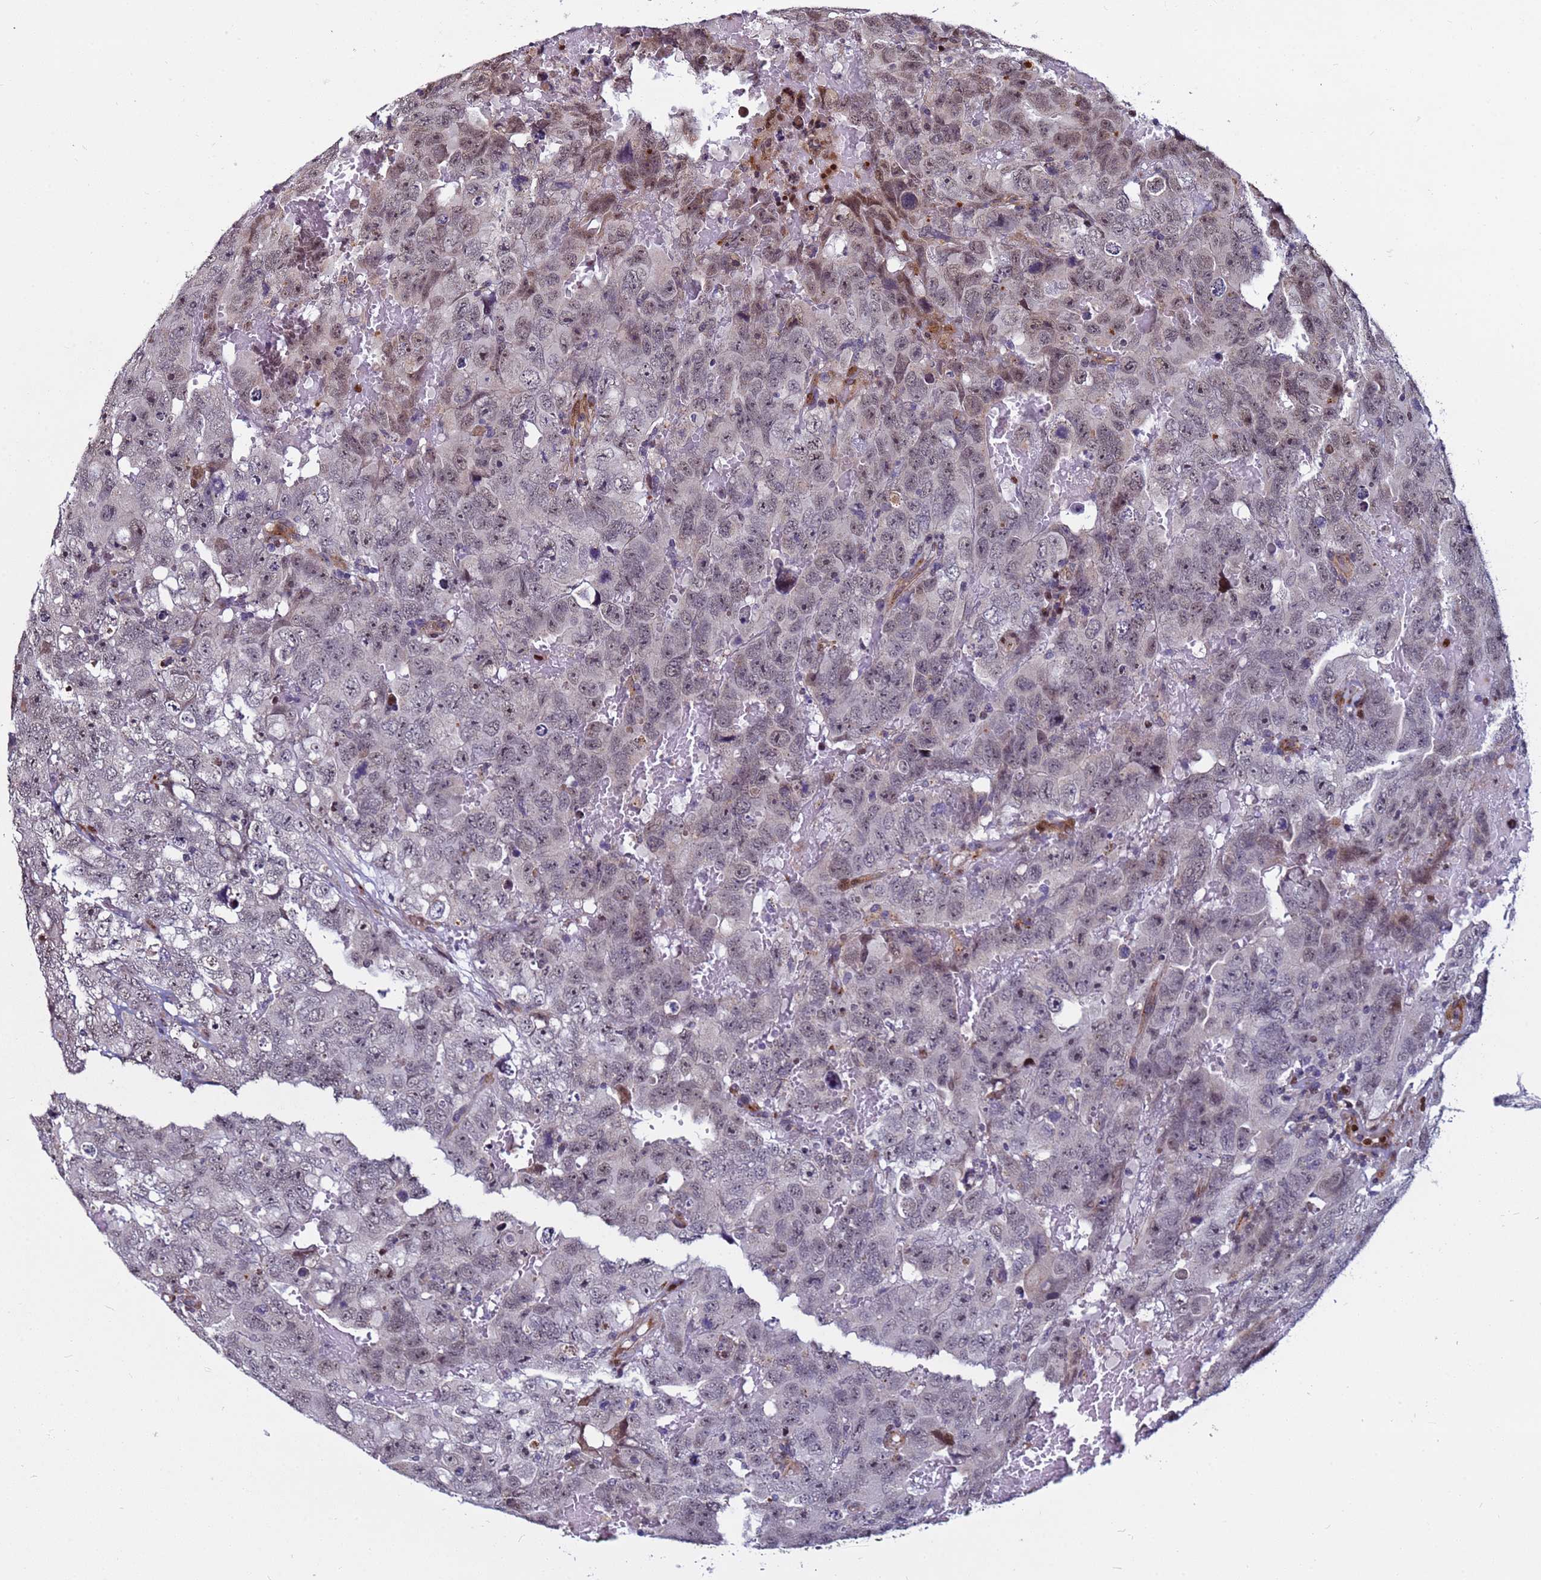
{"staining": {"intensity": "weak", "quantity": "<25%", "location": "nuclear"}, "tissue": "testis cancer", "cell_type": "Tumor cells", "image_type": "cancer", "snomed": [{"axis": "morphology", "description": "Carcinoma, Embryonal, NOS"}, {"axis": "topography", "description": "Testis"}], "caption": "Immunohistochemistry micrograph of testis cancer stained for a protein (brown), which displays no staining in tumor cells.", "gene": "WBP11", "patient": {"sex": "male", "age": 45}}